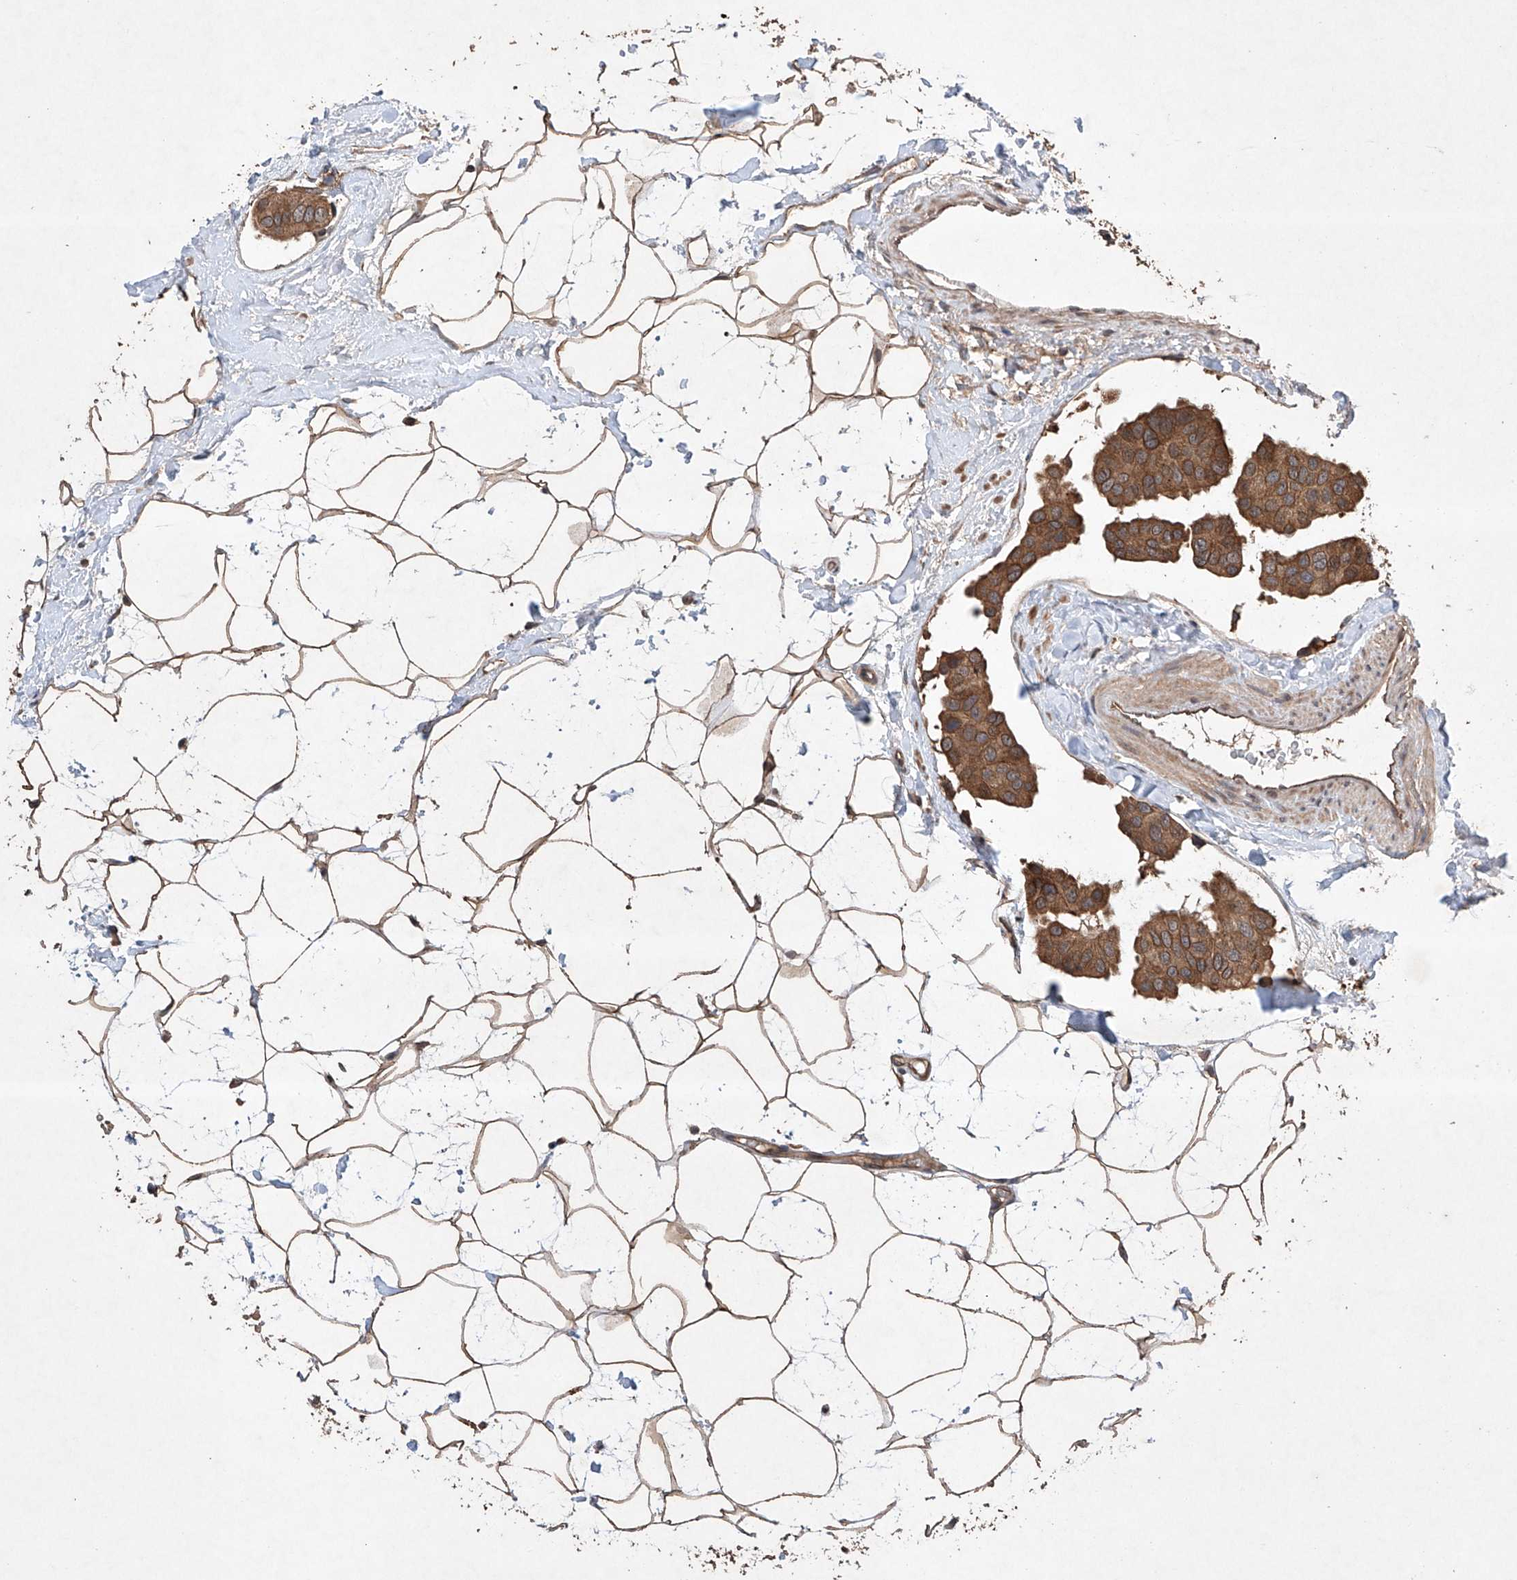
{"staining": {"intensity": "moderate", "quantity": ">75%", "location": "cytoplasmic/membranous"}, "tissue": "breast cancer", "cell_type": "Tumor cells", "image_type": "cancer", "snomed": [{"axis": "morphology", "description": "Normal tissue, NOS"}, {"axis": "morphology", "description": "Duct carcinoma"}, {"axis": "topography", "description": "Breast"}], "caption": "Moderate cytoplasmic/membranous protein expression is seen in approximately >75% of tumor cells in intraductal carcinoma (breast). Nuclei are stained in blue.", "gene": "LURAP1", "patient": {"sex": "female", "age": 39}}